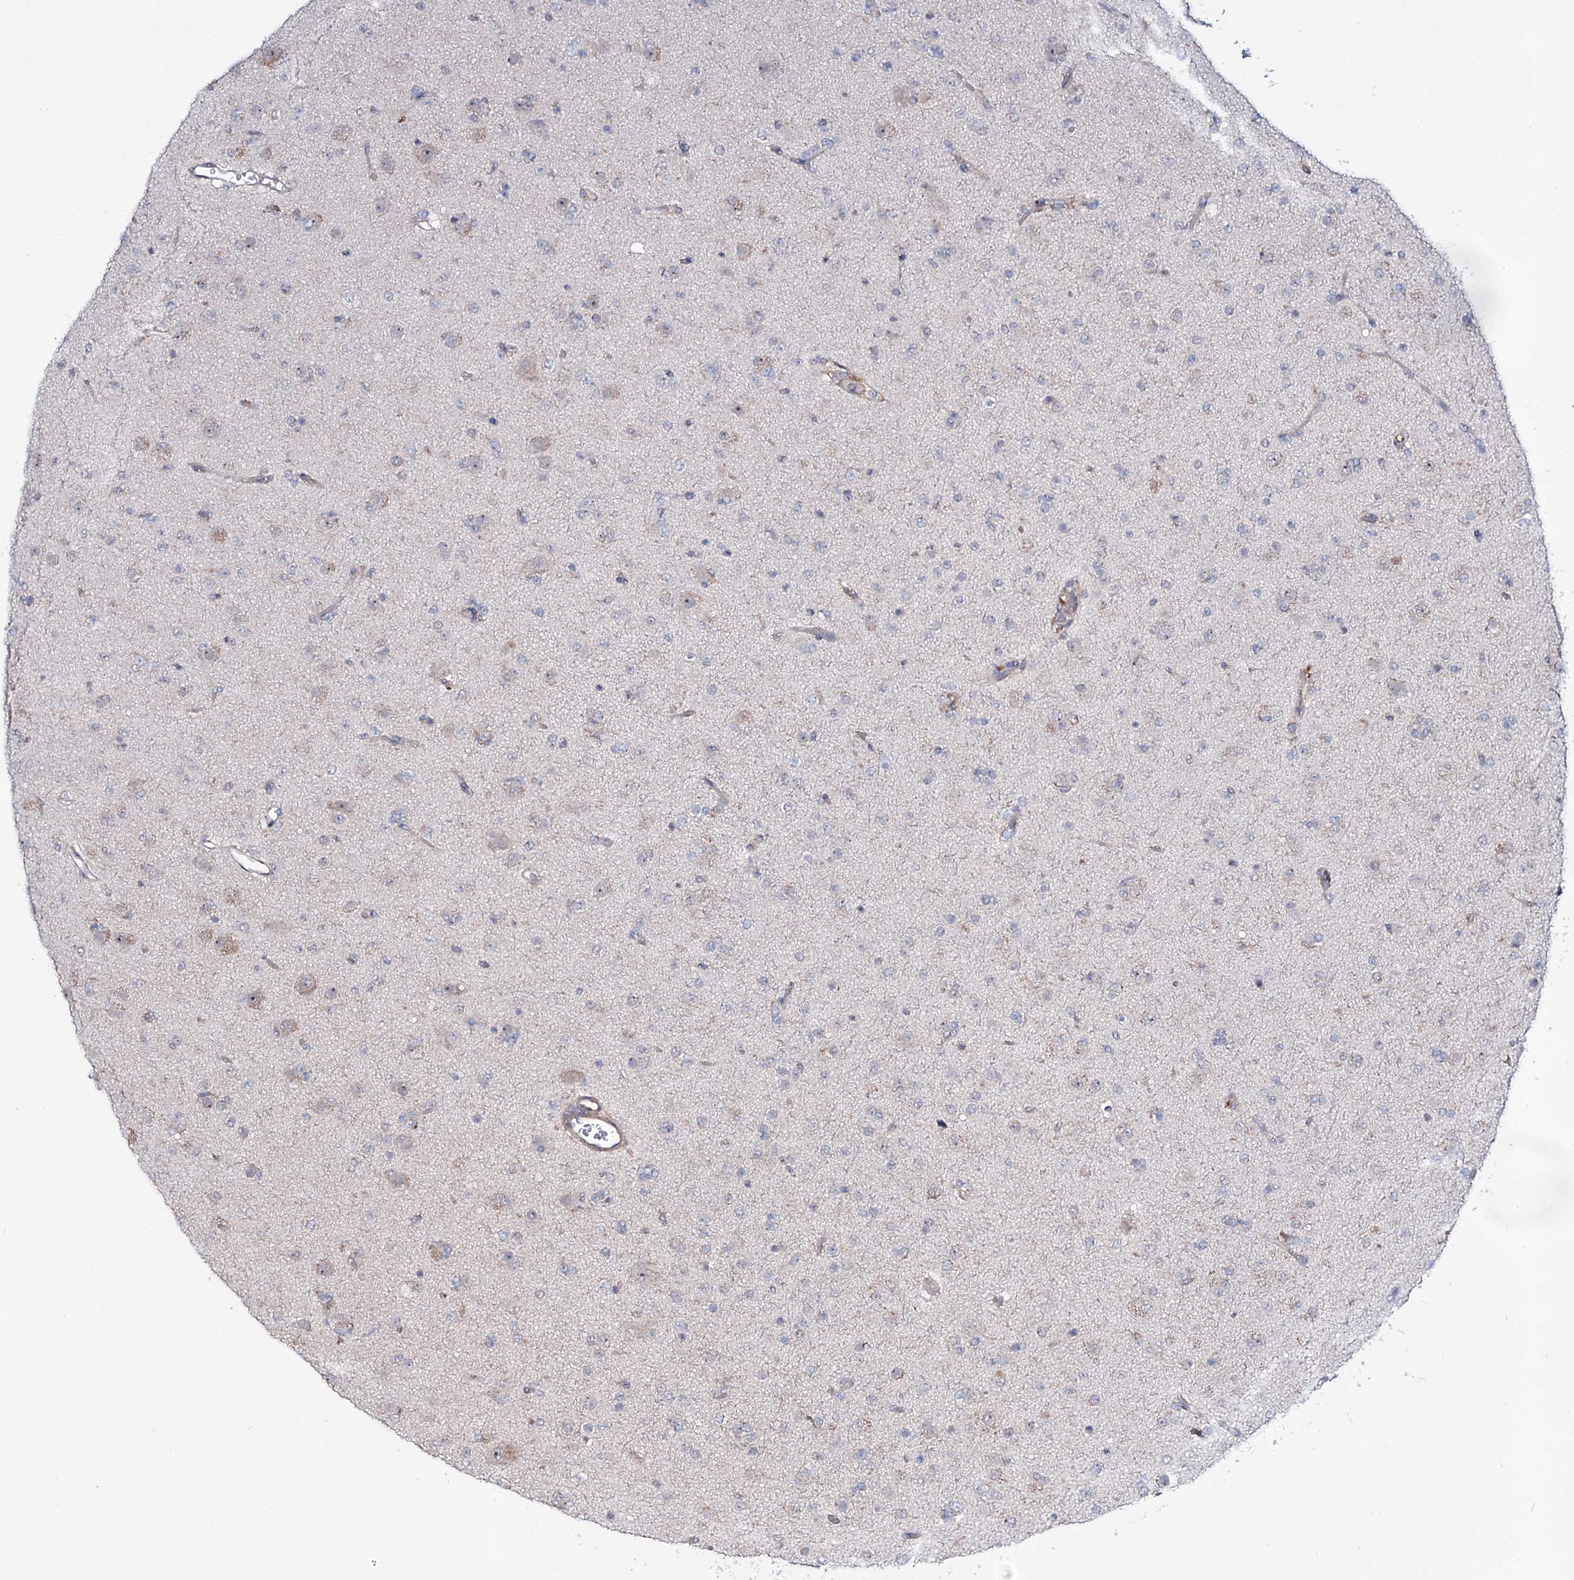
{"staining": {"intensity": "weak", "quantity": "<25%", "location": "cytoplasmic/membranous"}, "tissue": "glioma", "cell_type": "Tumor cells", "image_type": "cancer", "snomed": [{"axis": "morphology", "description": "Glioma, malignant, Low grade"}, {"axis": "topography", "description": "Brain"}], "caption": "The IHC photomicrograph has no significant staining in tumor cells of glioma tissue.", "gene": "SEC24A", "patient": {"sex": "male", "age": 65}}